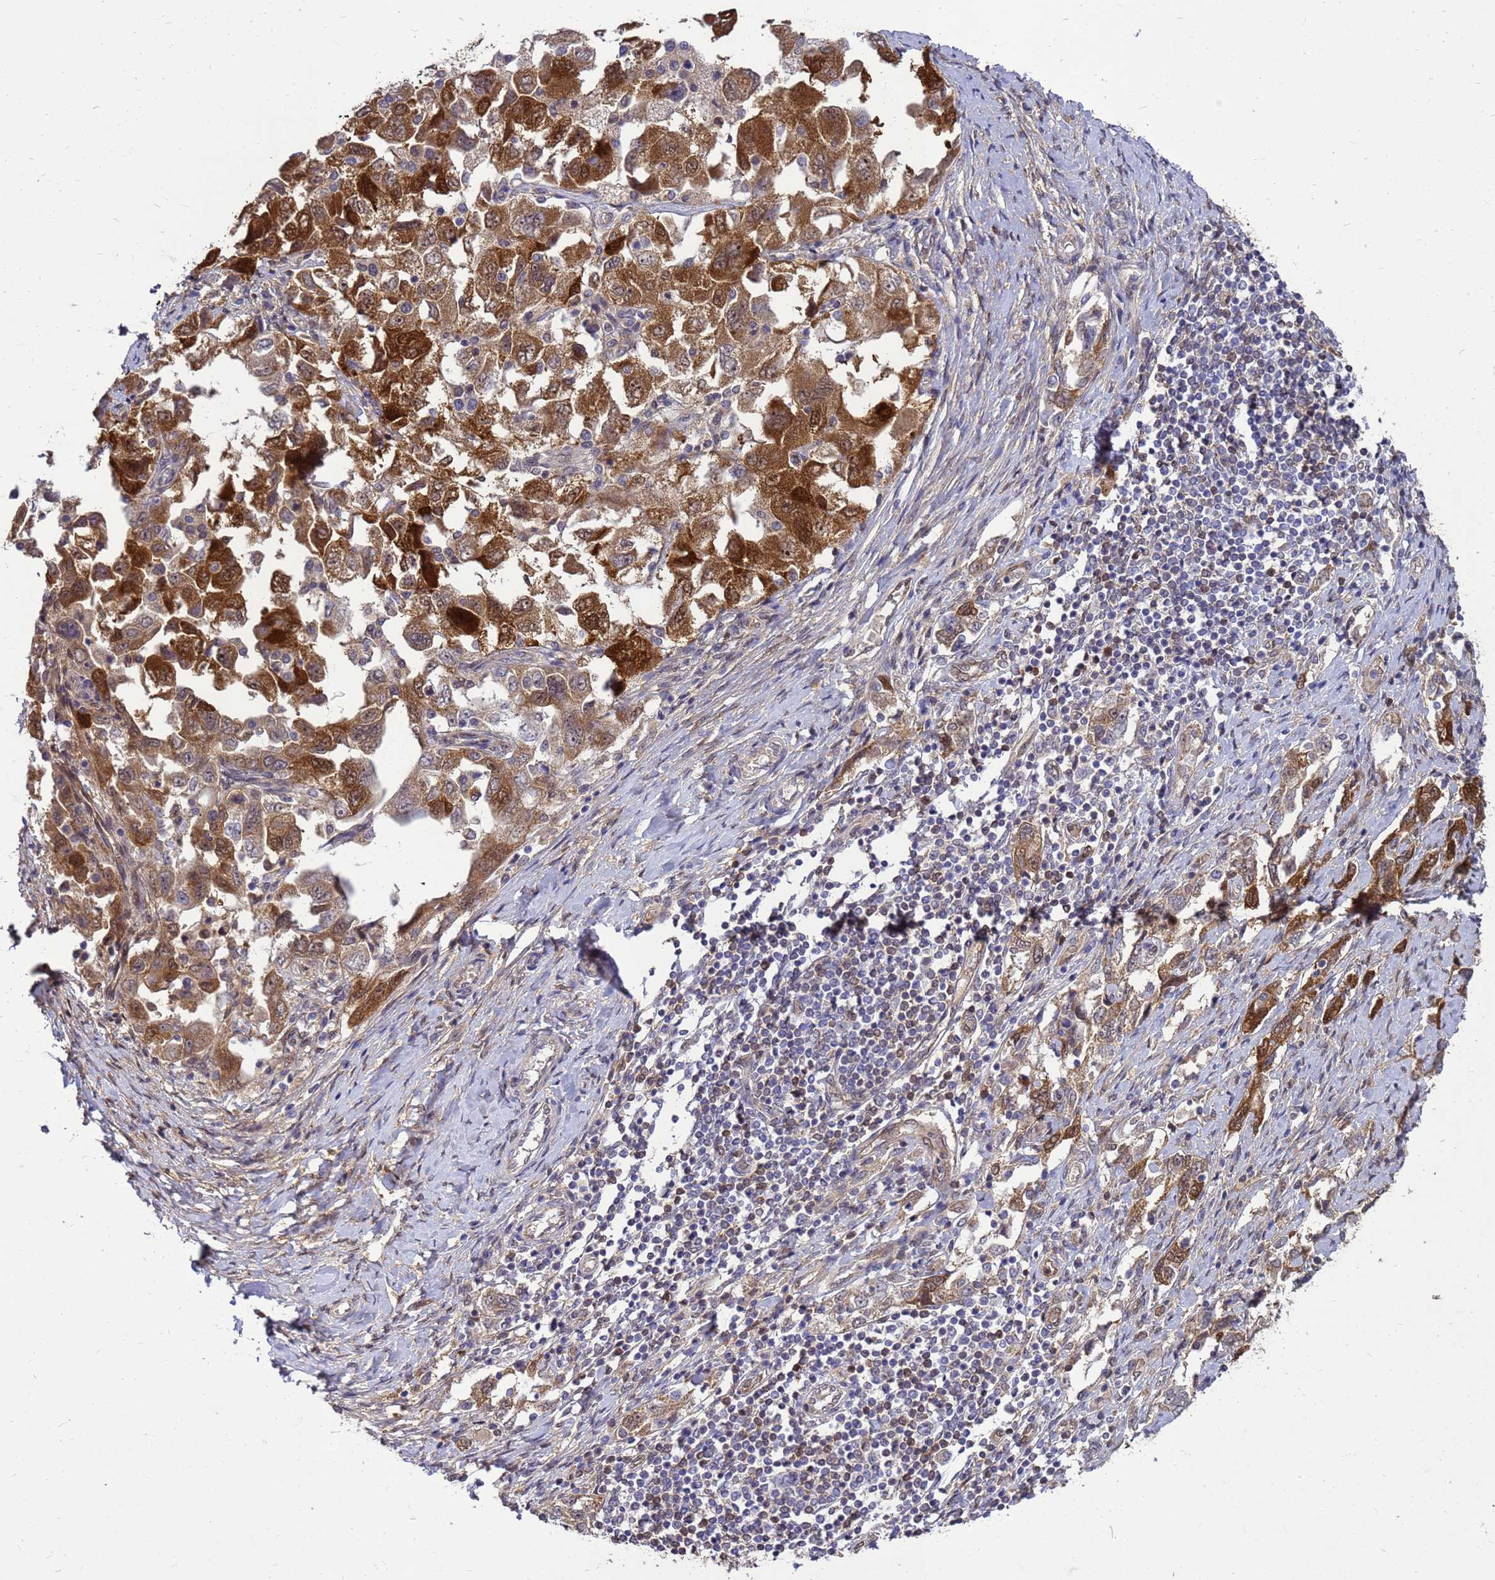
{"staining": {"intensity": "strong", "quantity": ">75%", "location": "cytoplasmic/membranous,nuclear"}, "tissue": "ovarian cancer", "cell_type": "Tumor cells", "image_type": "cancer", "snomed": [{"axis": "morphology", "description": "Carcinoma, NOS"}, {"axis": "morphology", "description": "Cystadenocarcinoma, serous, NOS"}, {"axis": "topography", "description": "Ovary"}], "caption": "Brown immunohistochemical staining in ovarian cancer reveals strong cytoplasmic/membranous and nuclear expression in approximately >75% of tumor cells.", "gene": "EIF4EBP3", "patient": {"sex": "female", "age": 69}}